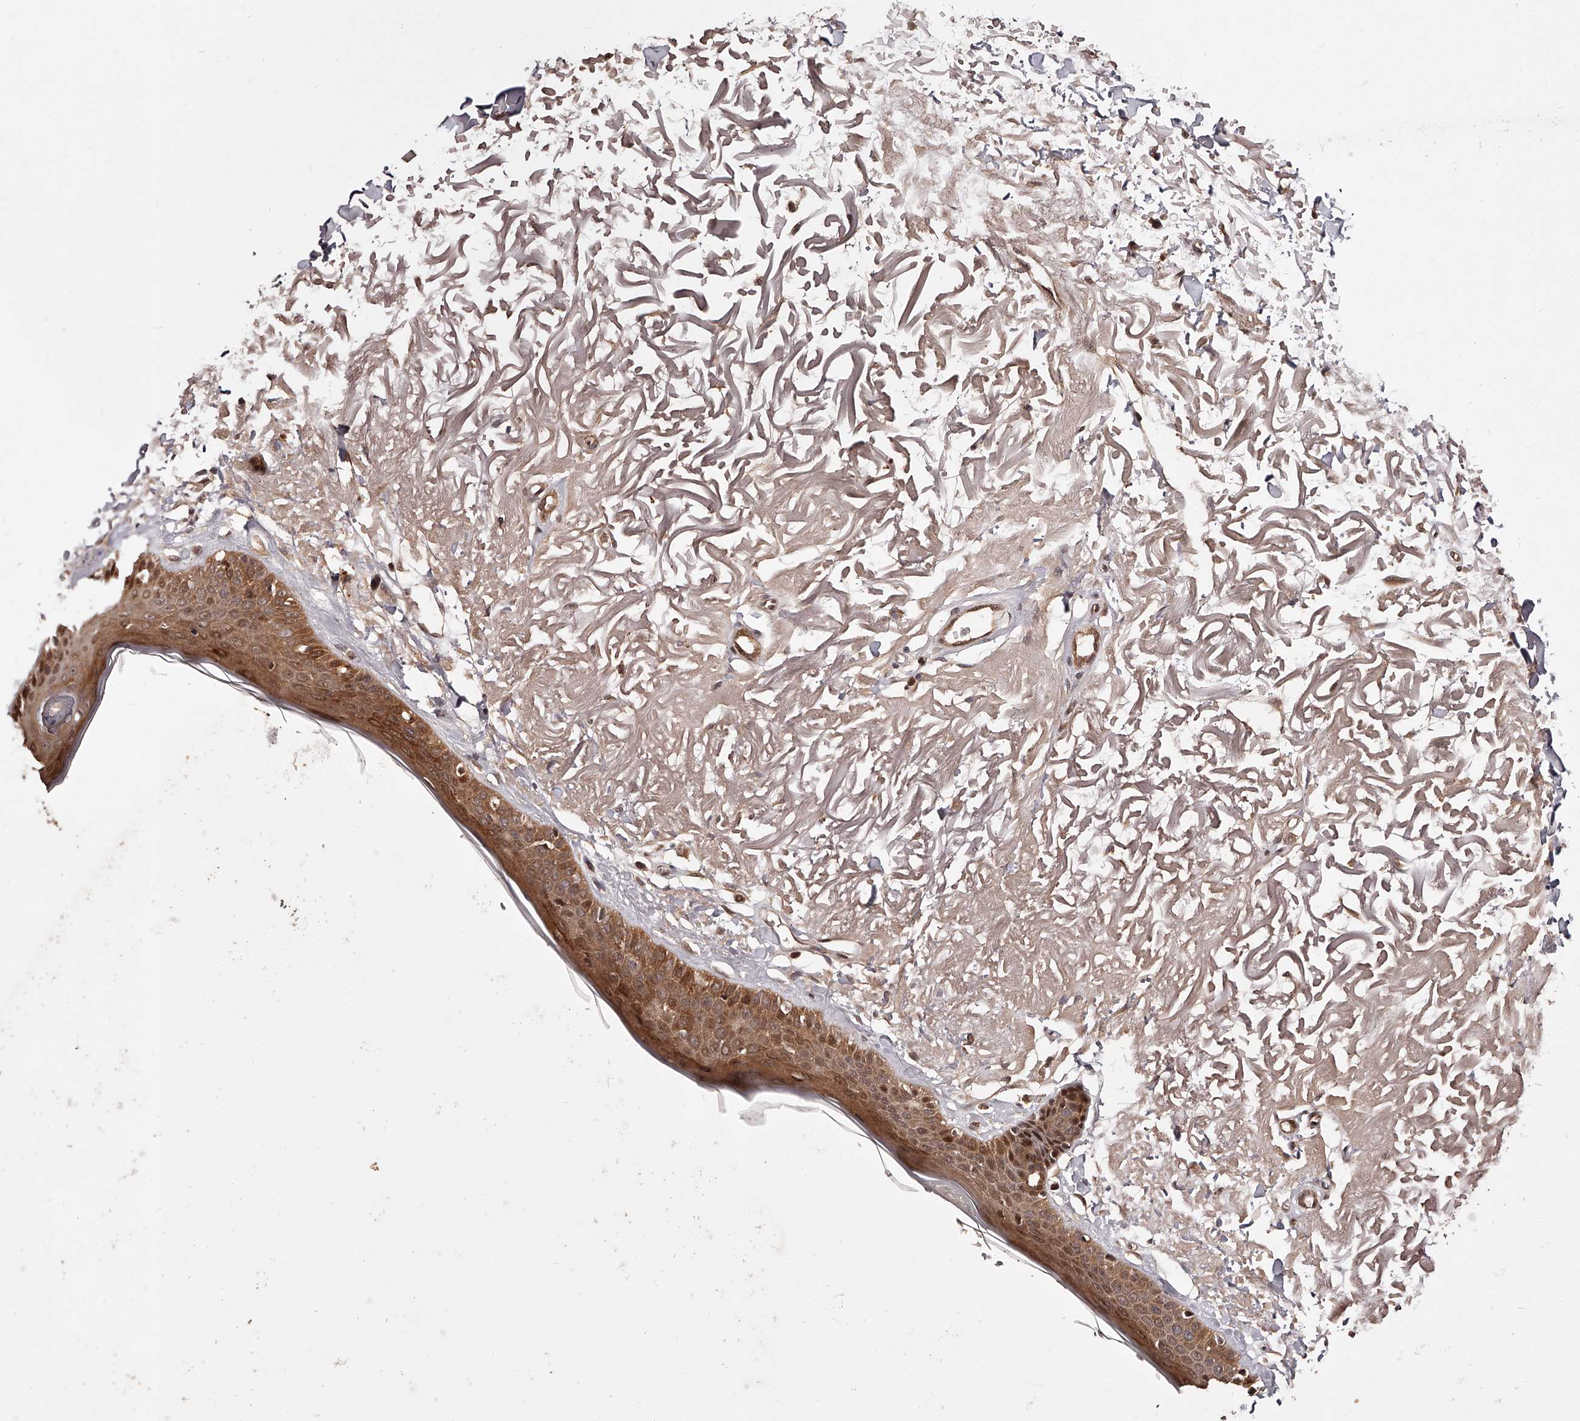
{"staining": {"intensity": "moderate", "quantity": ">75%", "location": "cytoplasmic/membranous,nuclear"}, "tissue": "skin", "cell_type": "Fibroblasts", "image_type": "normal", "snomed": [{"axis": "morphology", "description": "Normal tissue, NOS"}, {"axis": "topography", "description": "Skin"}, {"axis": "topography", "description": "Skeletal muscle"}], "caption": "Protein staining of benign skin displays moderate cytoplasmic/membranous,nuclear positivity in about >75% of fibroblasts.", "gene": "CUL7", "patient": {"sex": "male", "age": 83}}